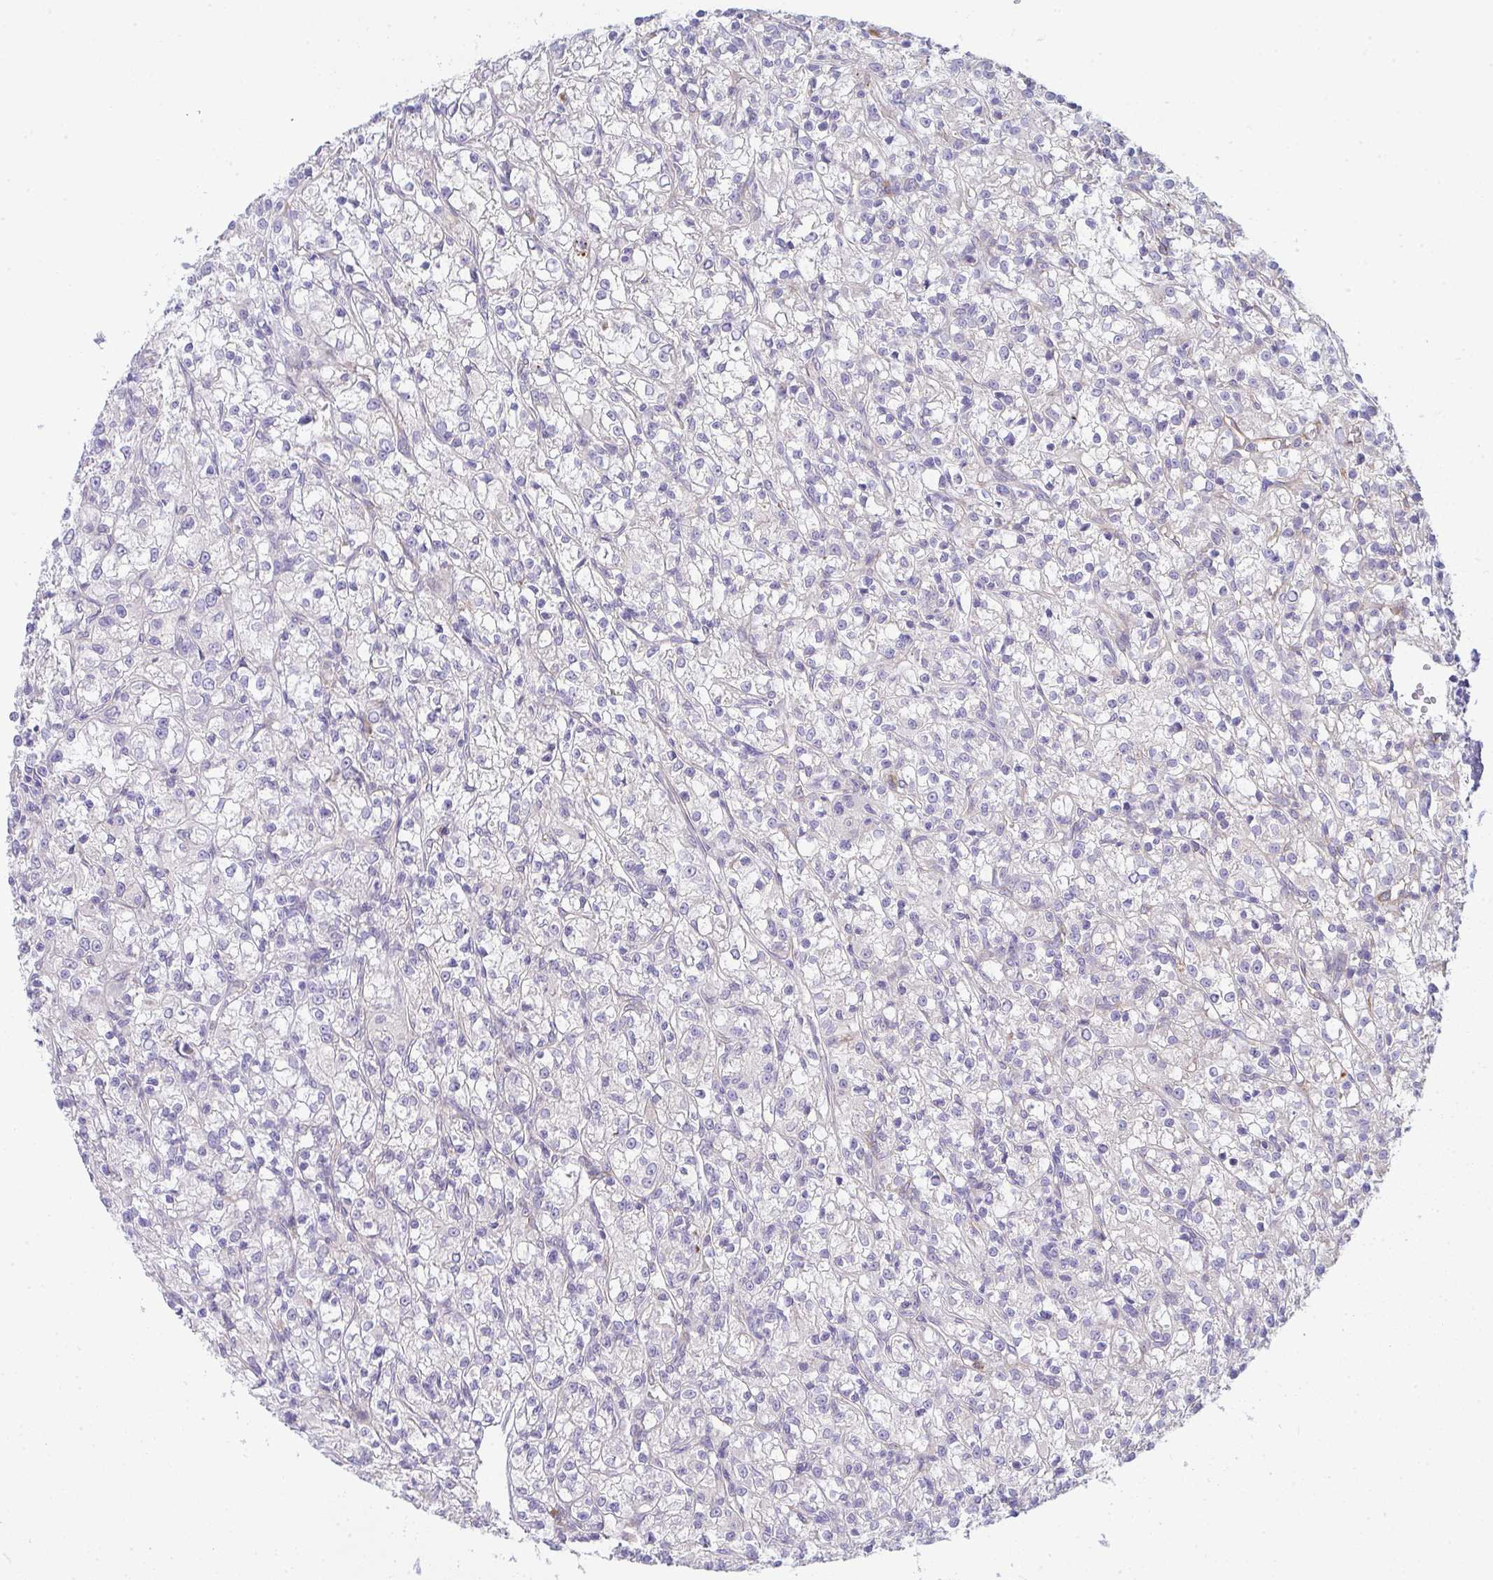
{"staining": {"intensity": "negative", "quantity": "none", "location": "none"}, "tissue": "renal cancer", "cell_type": "Tumor cells", "image_type": "cancer", "snomed": [{"axis": "morphology", "description": "Adenocarcinoma, NOS"}, {"axis": "topography", "description": "Kidney"}], "caption": "A micrograph of adenocarcinoma (renal) stained for a protein displays no brown staining in tumor cells.", "gene": "GAB1", "patient": {"sex": "female", "age": 59}}